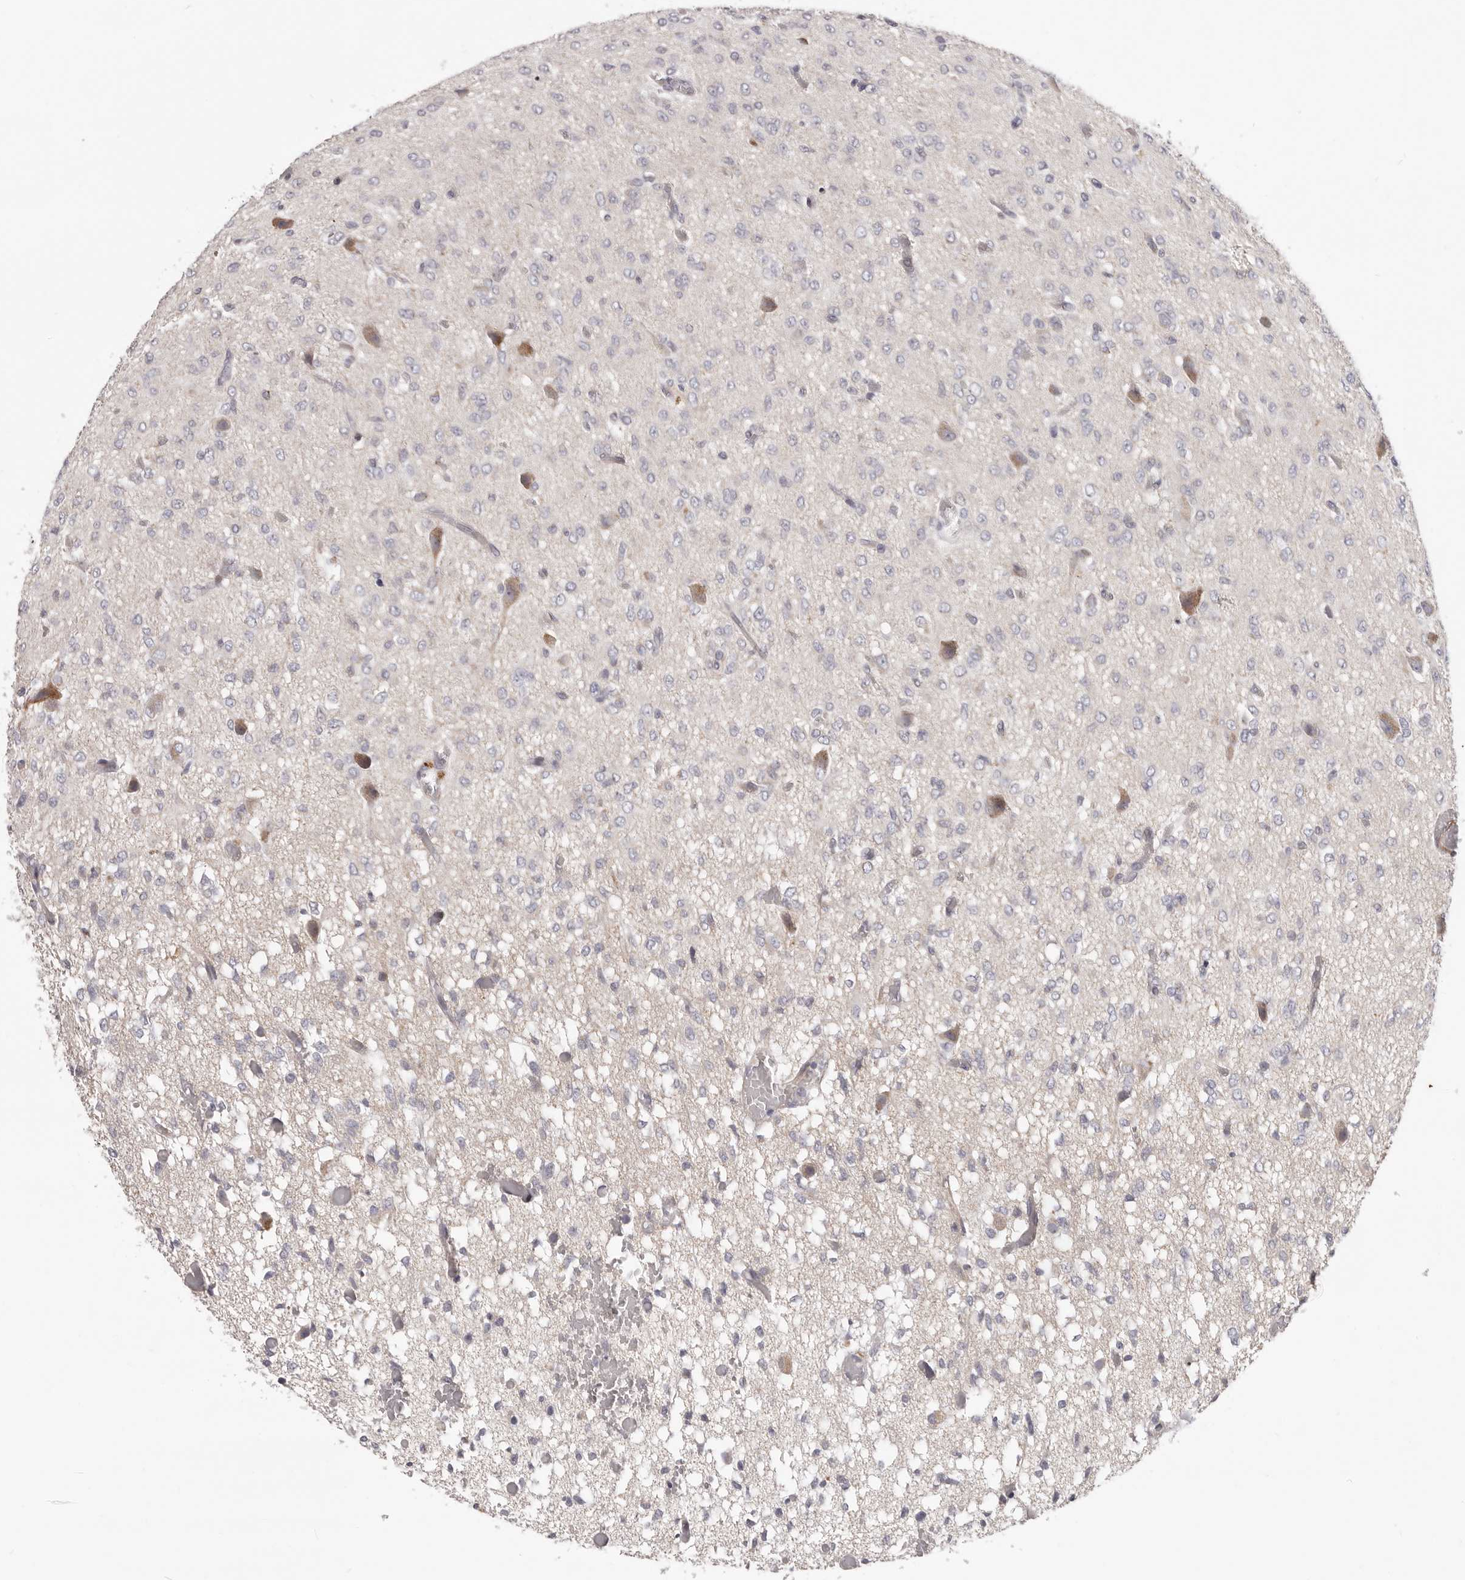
{"staining": {"intensity": "negative", "quantity": "none", "location": "none"}, "tissue": "glioma", "cell_type": "Tumor cells", "image_type": "cancer", "snomed": [{"axis": "morphology", "description": "Glioma, malignant, High grade"}, {"axis": "topography", "description": "Brain"}], "caption": "There is no significant staining in tumor cells of glioma. Nuclei are stained in blue.", "gene": "MRPS10", "patient": {"sex": "female", "age": 59}}